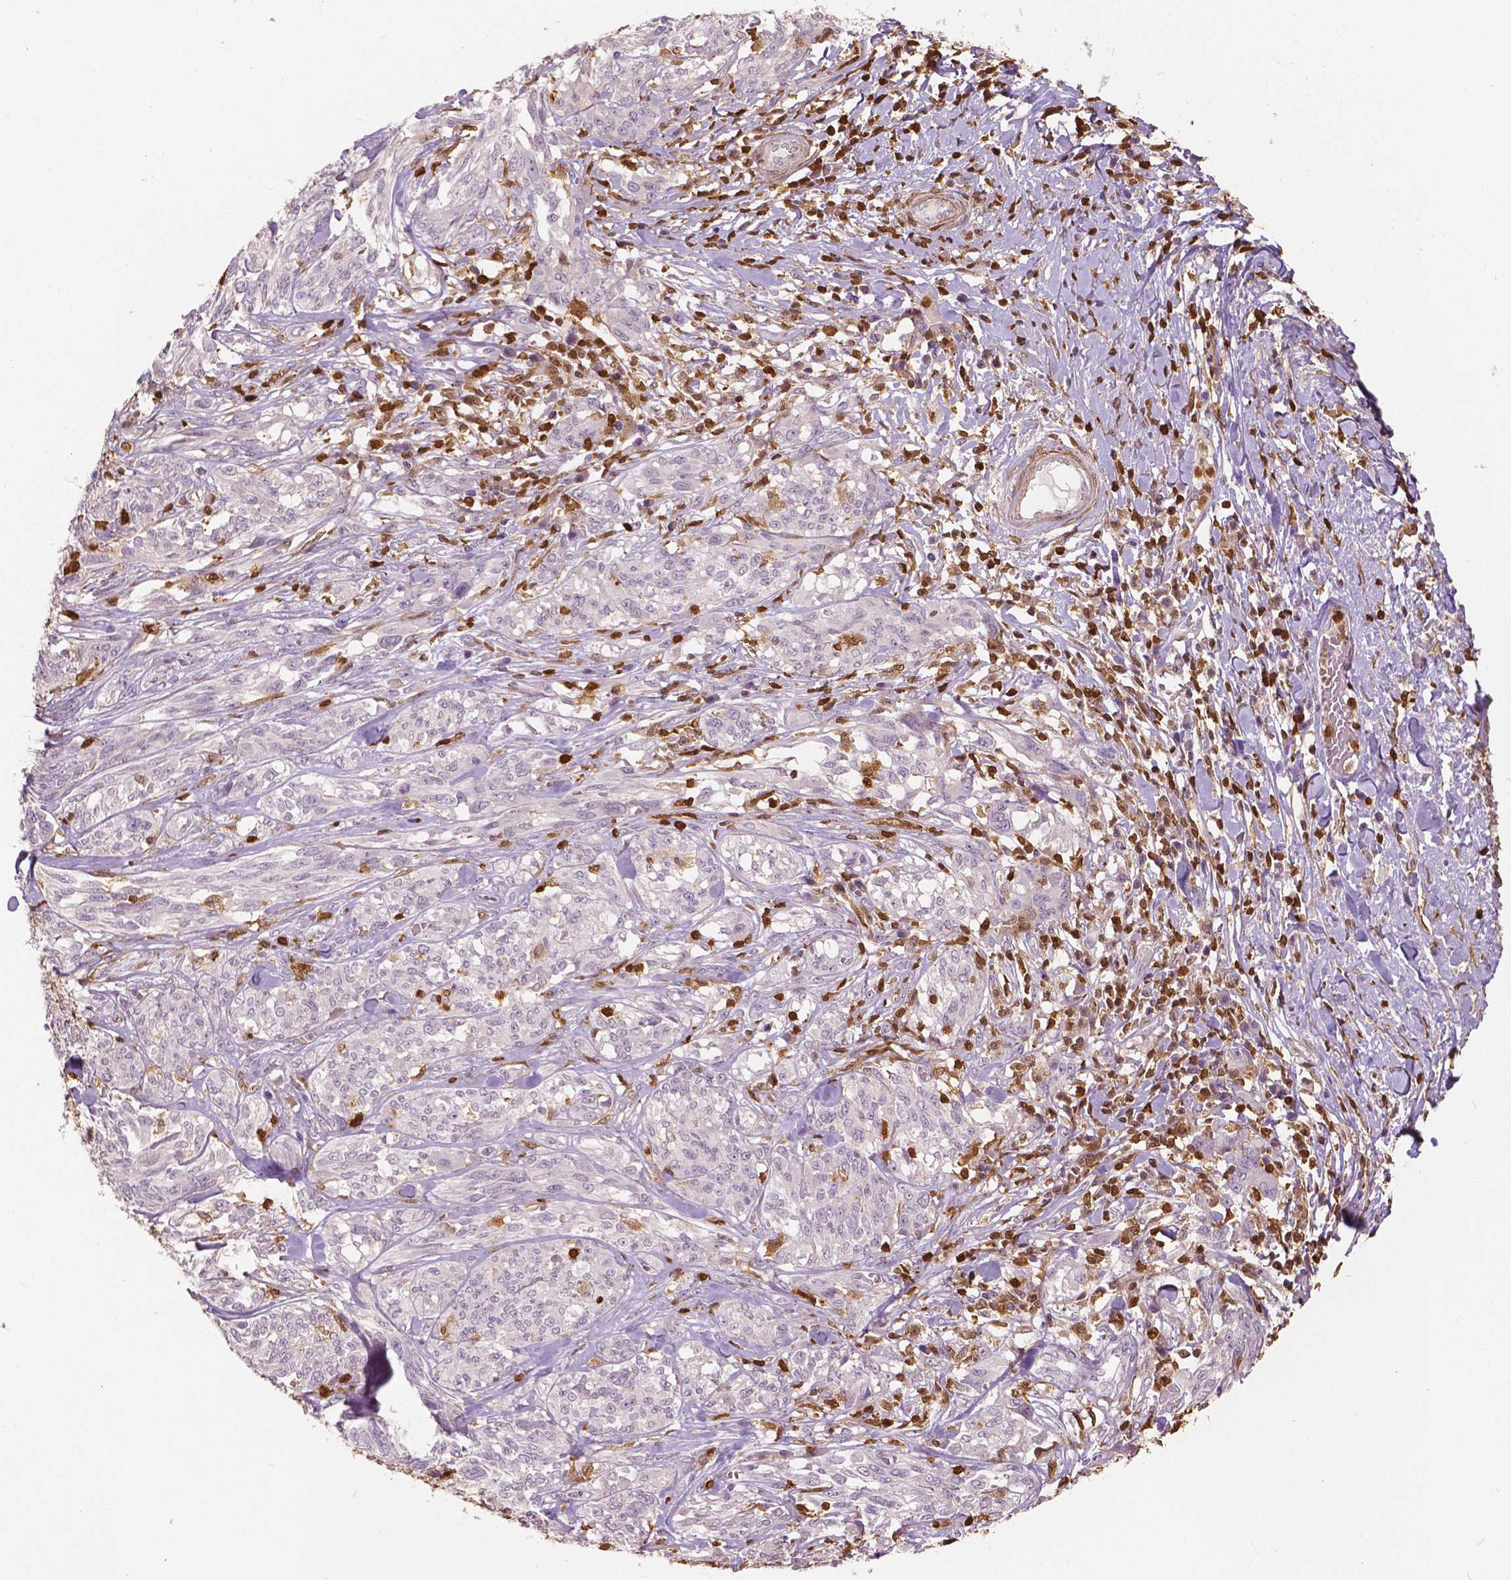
{"staining": {"intensity": "negative", "quantity": "none", "location": "none"}, "tissue": "melanoma", "cell_type": "Tumor cells", "image_type": "cancer", "snomed": [{"axis": "morphology", "description": "Malignant melanoma, NOS"}, {"axis": "topography", "description": "Skin"}], "caption": "Immunohistochemical staining of human melanoma reveals no significant expression in tumor cells.", "gene": "S100A4", "patient": {"sex": "female", "age": 91}}